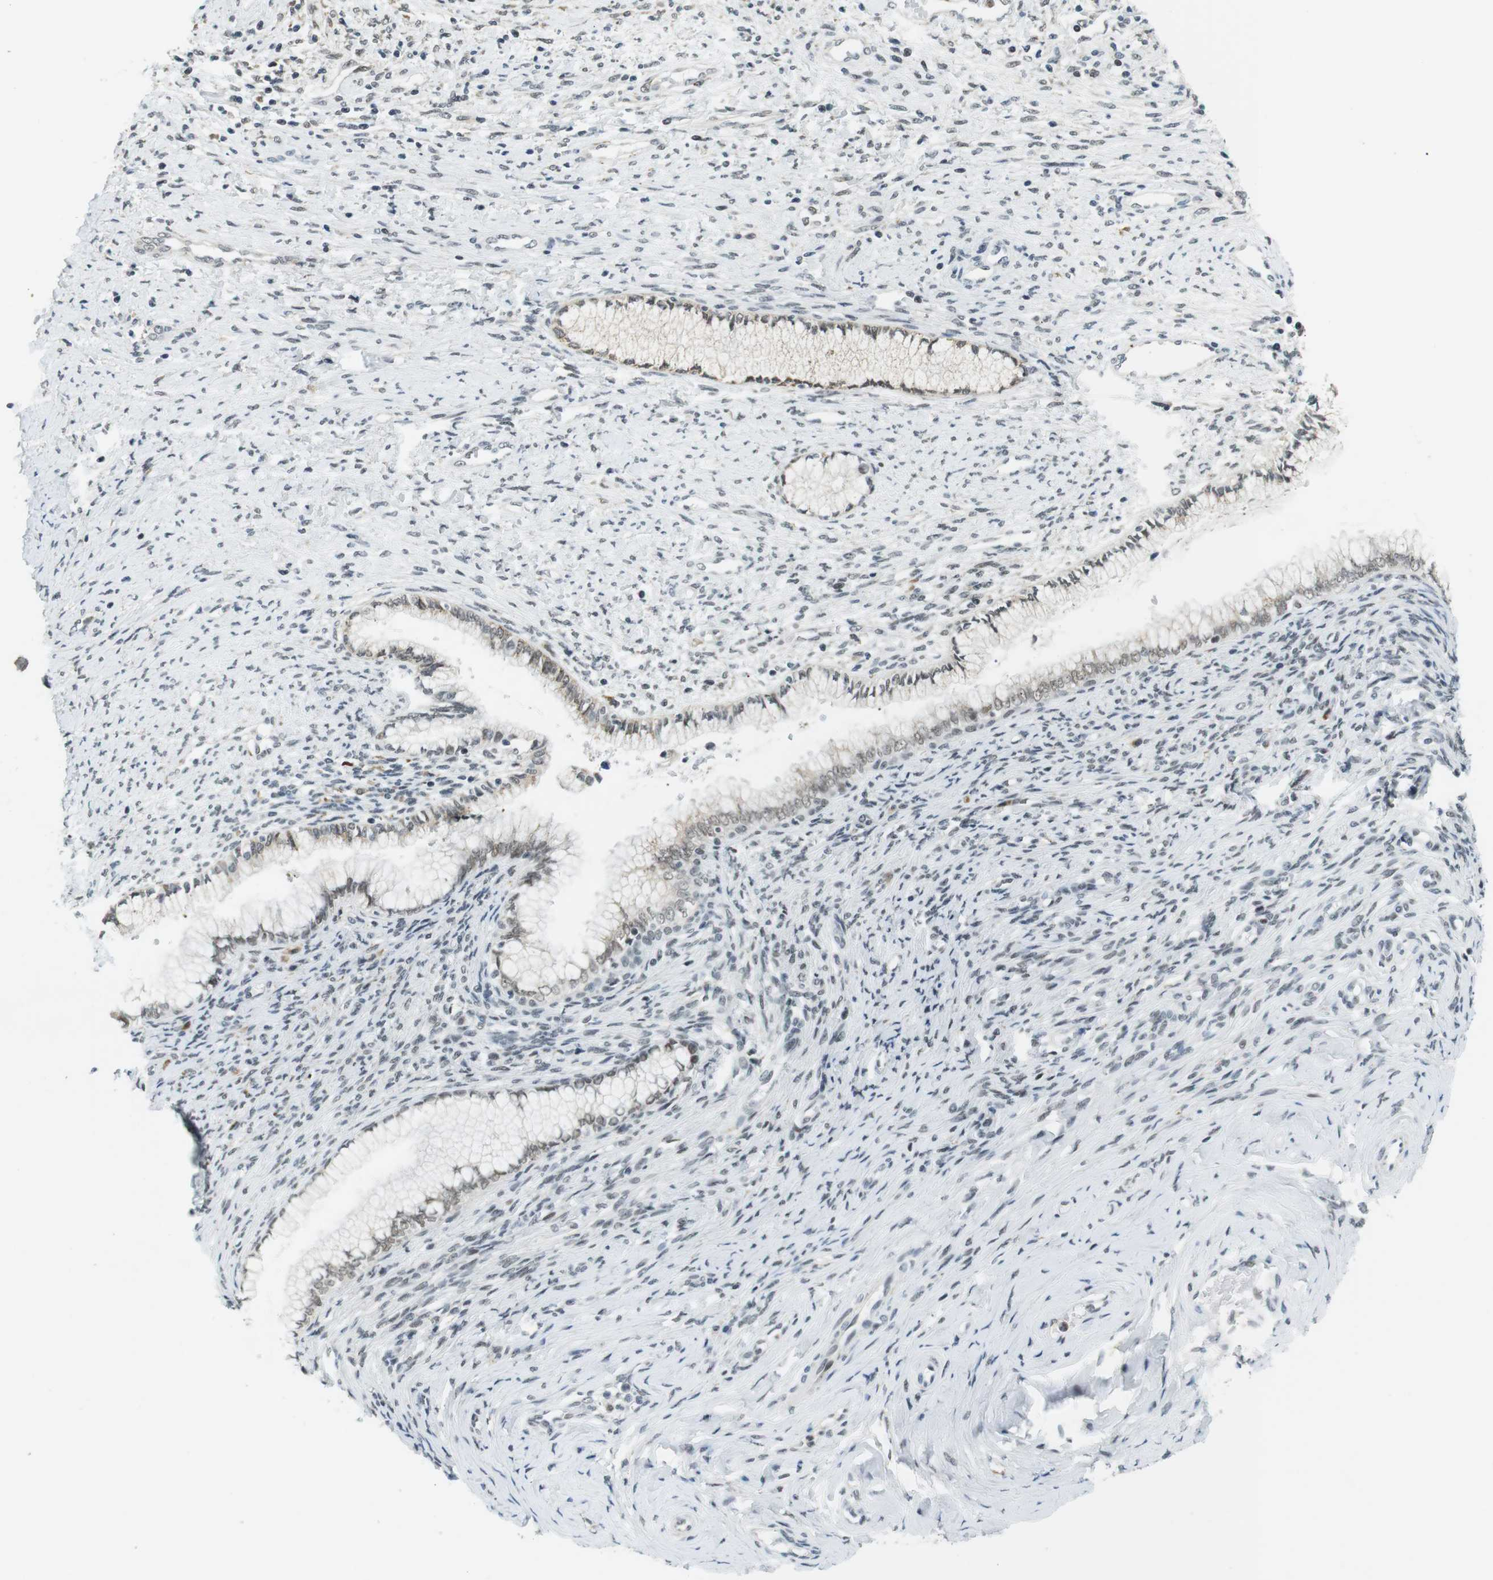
{"staining": {"intensity": "weak", "quantity": "<25%", "location": "nuclear"}, "tissue": "cervical cancer", "cell_type": "Tumor cells", "image_type": "cancer", "snomed": [{"axis": "morphology", "description": "Squamous cell carcinoma, NOS"}, {"axis": "topography", "description": "Cervix"}], "caption": "The histopathology image shows no significant positivity in tumor cells of cervical cancer (squamous cell carcinoma).", "gene": "RNF38", "patient": {"sex": "female", "age": 63}}